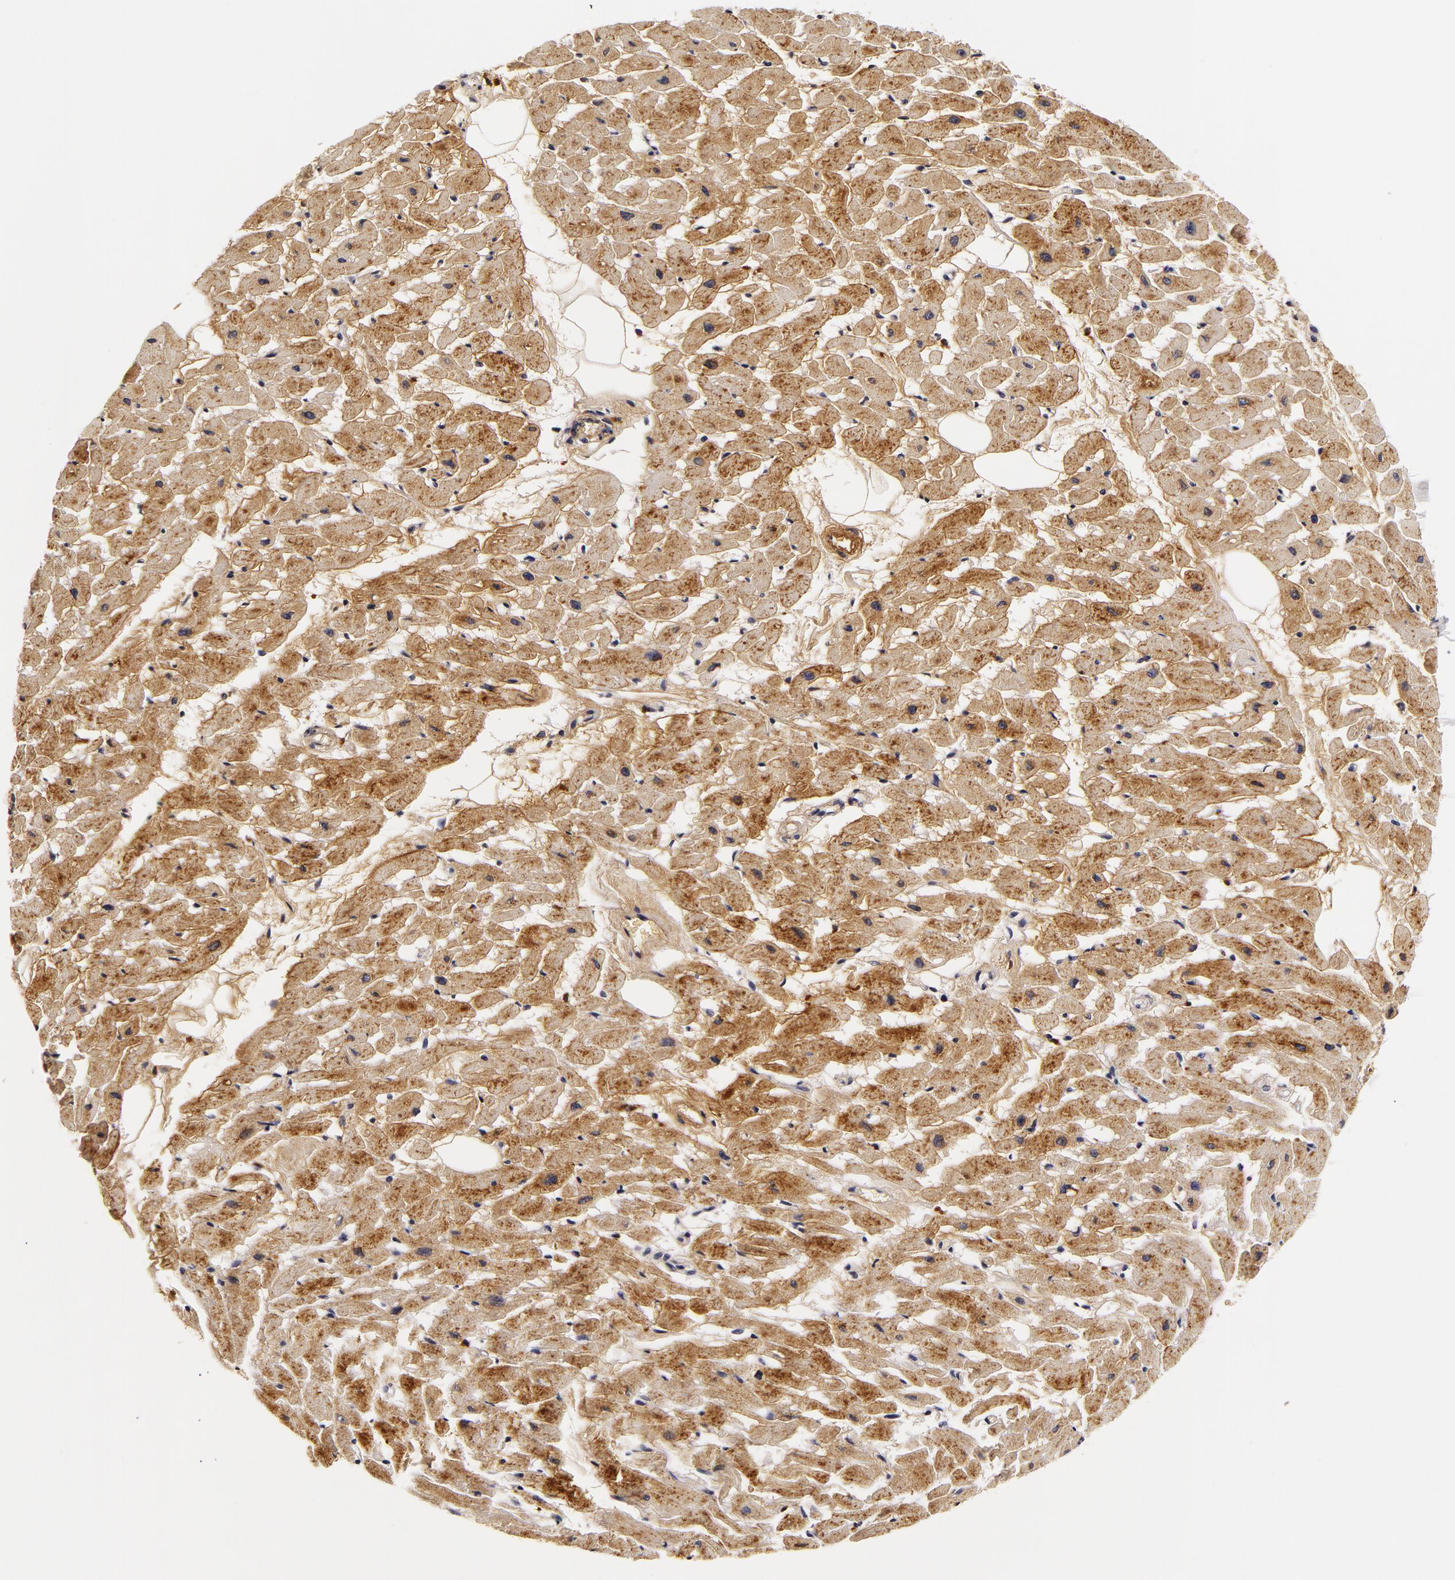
{"staining": {"intensity": "weak", "quantity": ">75%", "location": "cytoplasmic/membranous"}, "tissue": "heart muscle", "cell_type": "Cardiomyocytes", "image_type": "normal", "snomed": [{"axis": "morphology", "description": "Normal tissue, NOS"}, {"axis": "topography", "description": "Heart"}], "caption": "This image reveals immunohistochemistry staining of normal human heart muscle, with low weak cytoplasmic/membranous staining in approximately >75% of cardiomyocytes.", "gene": "LGALS3BP", "patient": {"sex": "female", "age": 19}}